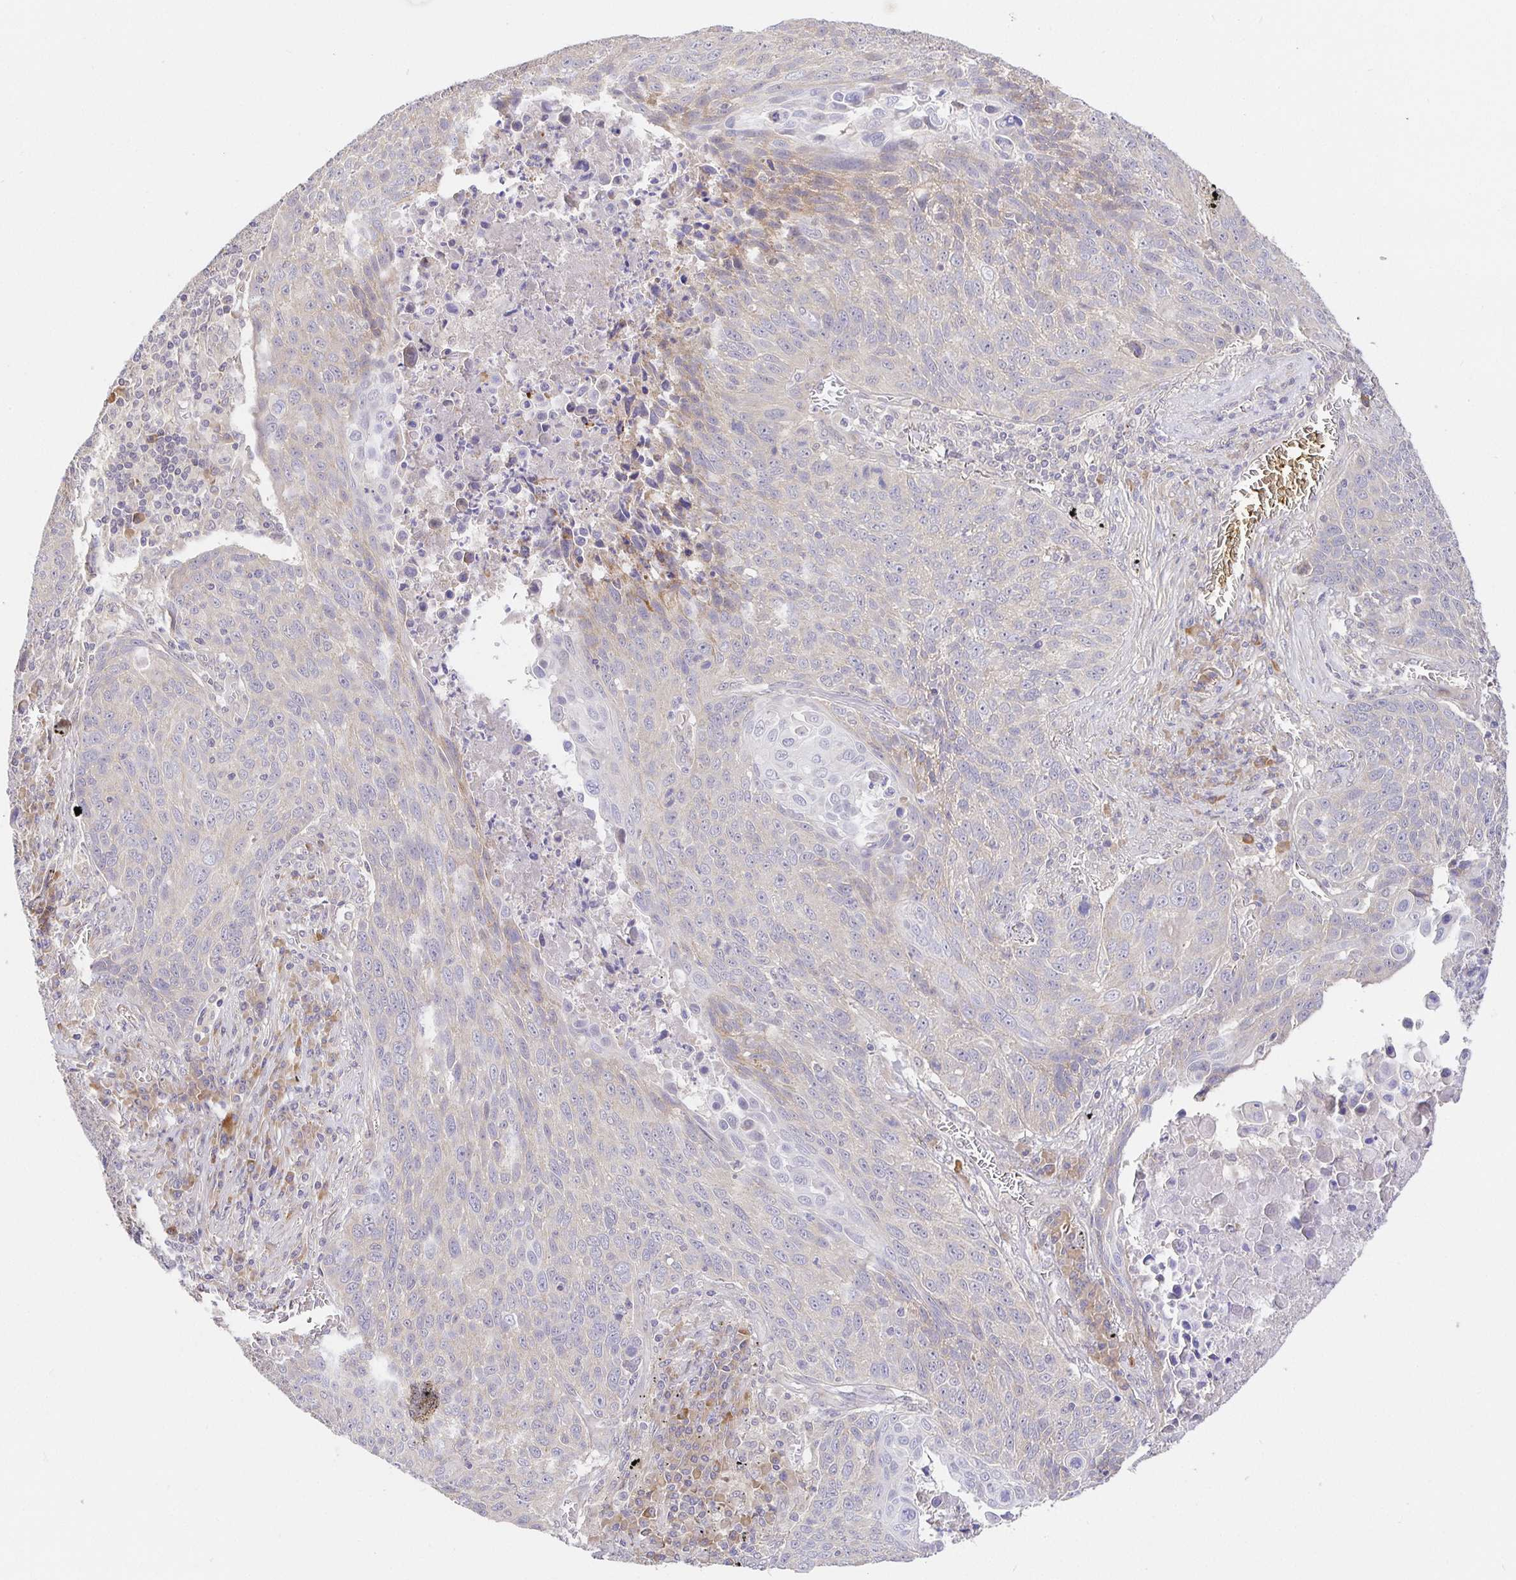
{"staining": {"intensity": "negative", "quantity": "none", "location": "none"}, "tissue": "lung cancer", "cell_type": "Tumor cells", "image_type": "cancer", "snomed": [{"axis": "morphology", "description": "Squamous cell carcinoma, NOS"}, {"axis": "topography", "description": "Lung"}], "caption": "A high-resolution photomicrograph shows immunohistochemistry (IHC) staining of squamous cell carcinoma (lung), which displays no significant expression in tumor cells.", "gene": "ZDHHC11", "patient": {"sex": "male", "age": 78}}